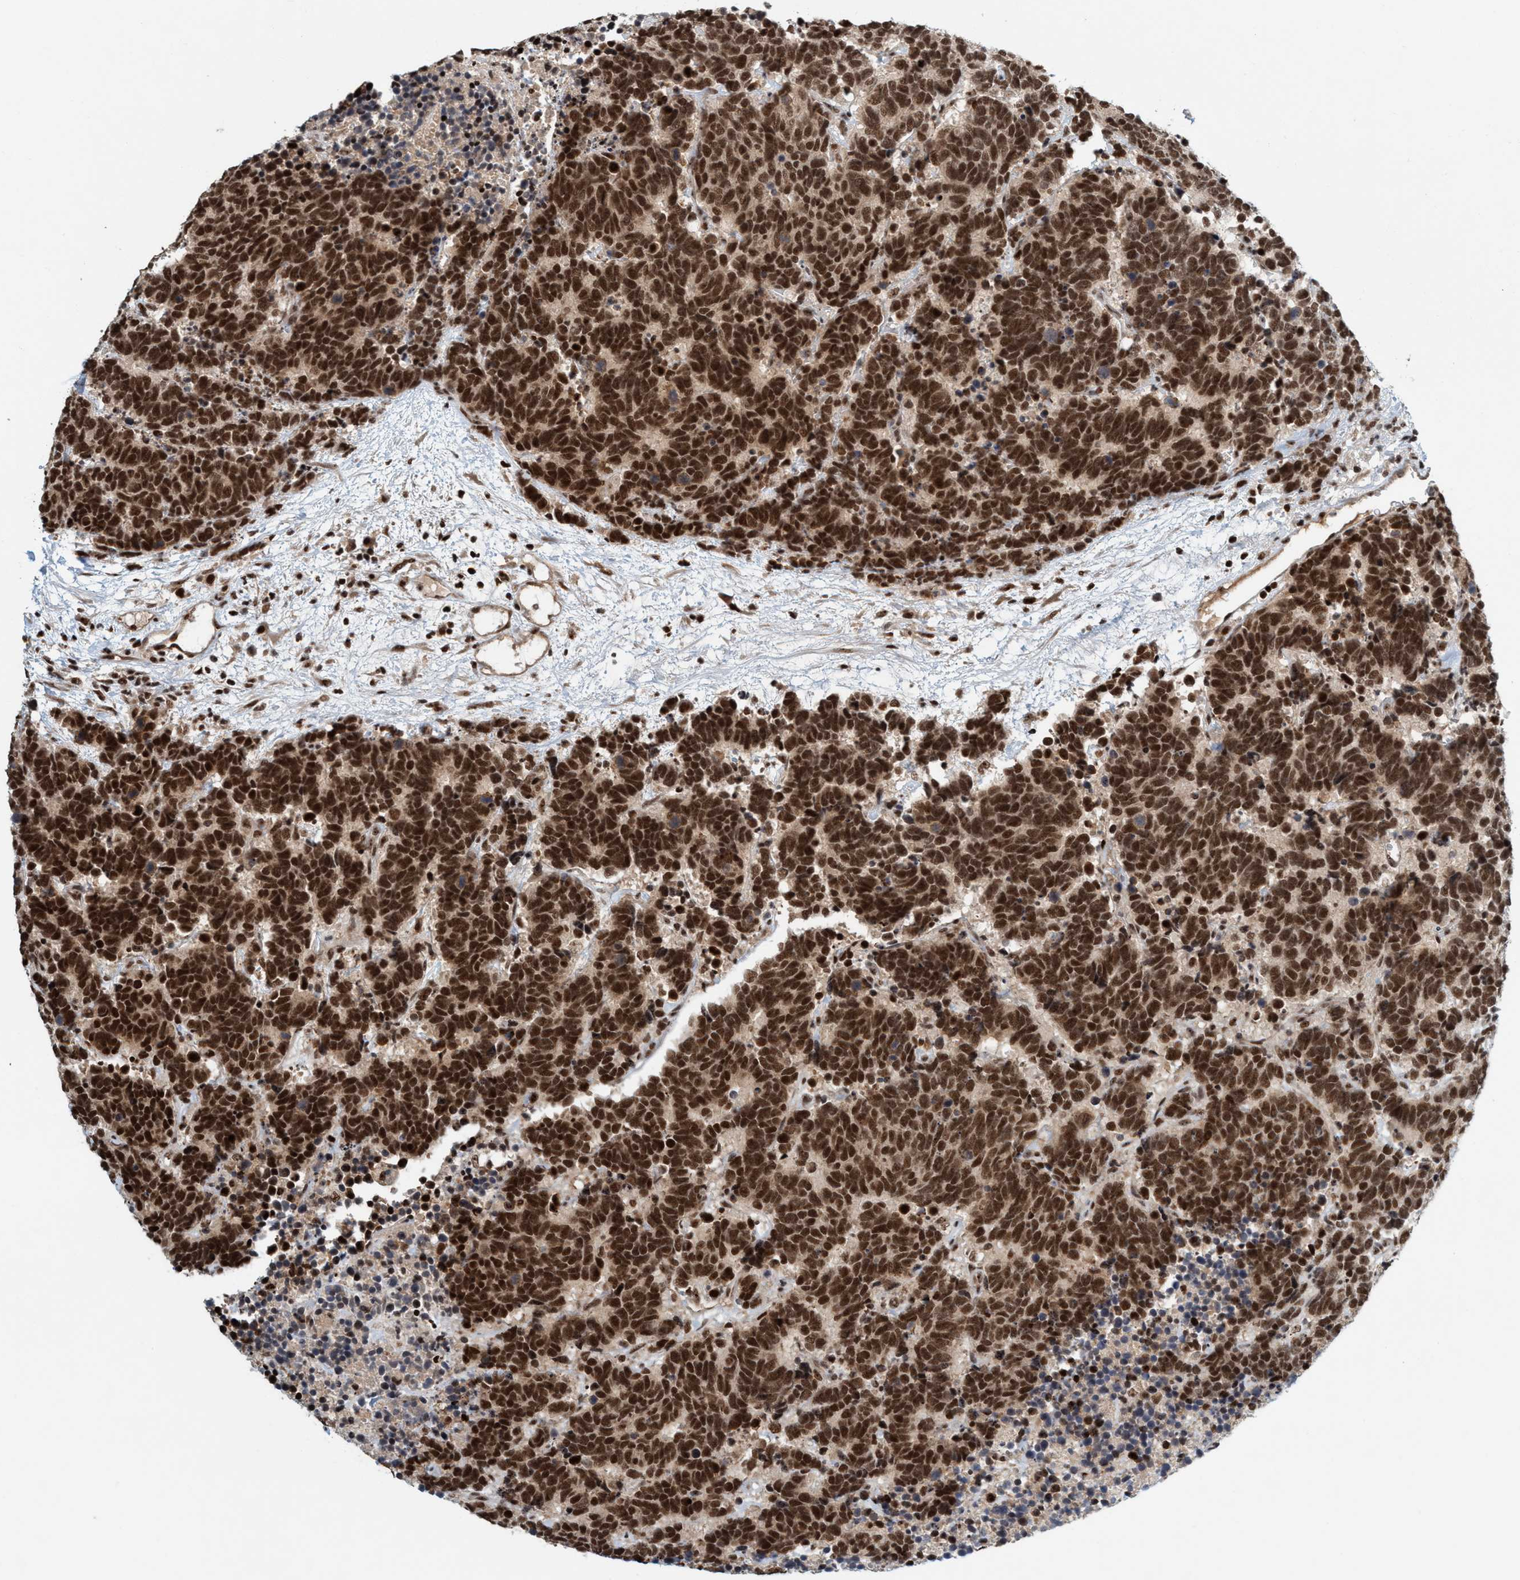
{"staining": {"intensity": "strong", "quantity": ">75%", "location": "nuclear"}, "tissue": "carcinoid", "cell_type": "Tumor cells", "image_type": "cancer", "snomed": [{"axis": "morphology", "description": "Carcinoma, NOS"}, {"axis": "morphology", "description": "Carcinoid, malignant, NOS"}, {"axis": "topography", "description": "Urinary bladder"}], "caption": "Protein staining demonstrates strong nuclear staining in about >75% of tumor cells in carcinoid.", "gene": "SMCR8", "patient": {"sex": "male", "age": 57}}